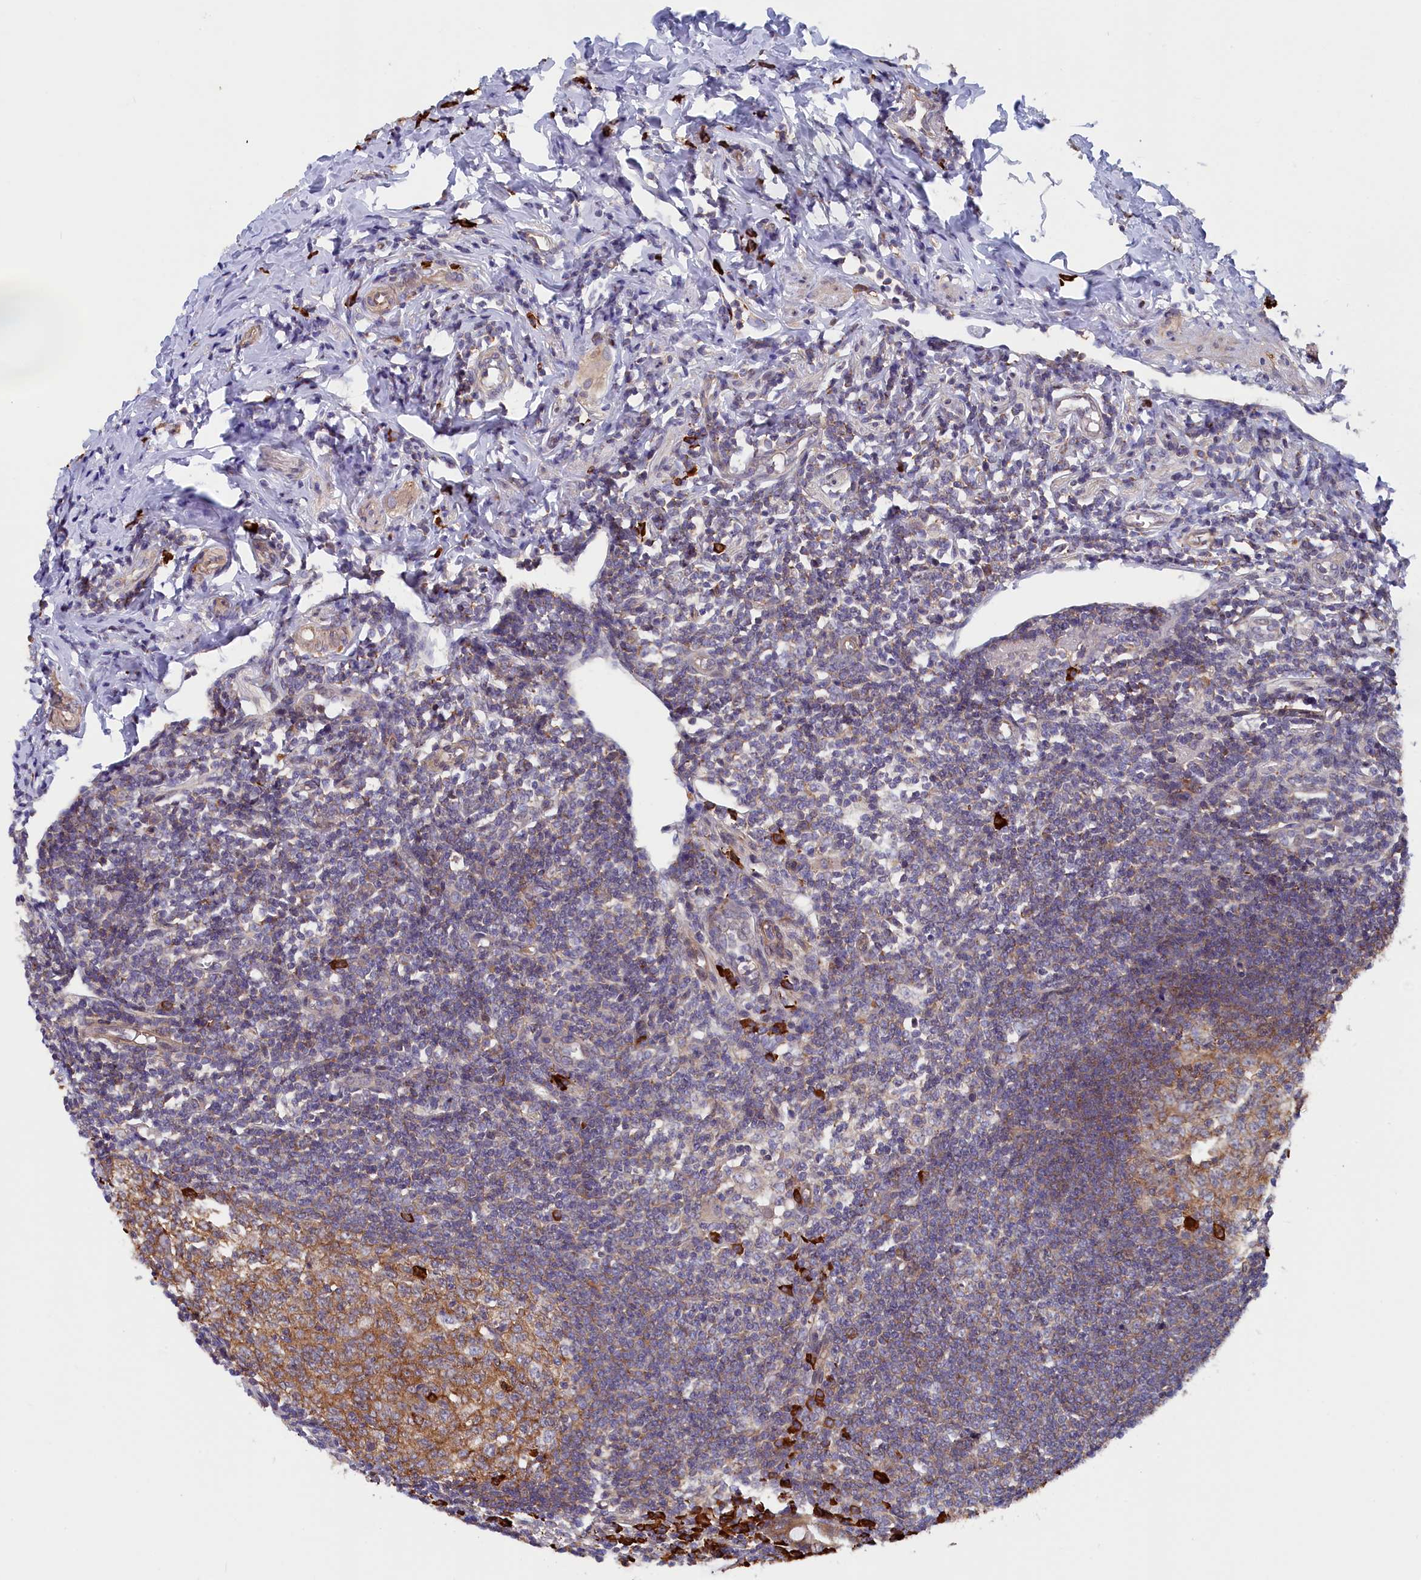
{"staining": {"intensity": "moderate", "quantity": ">75%", "location": "cytoplasmic/membranous"}, "tissue": "appendix", "cell_type": "Glandular cells", "image_type": "normal", "snomed": [{"axis": "morphology", "description": "Normal tissue, NOS"}, {"axis": "topography", "description": "Appendix"}], "caption": "The histopathology image shows a brown stain indicating the presence of a protein in the cytoplasmic/membranous of glandular cells in appendix. The staining is performed using DAB (3,3'-diaminobenzidine) brown chromogen to label protein expression. The nuclei are counter-stained blue using hematoxylin.", "gene": "JPT2", "patient": {"sex": "female", "age": 33}}